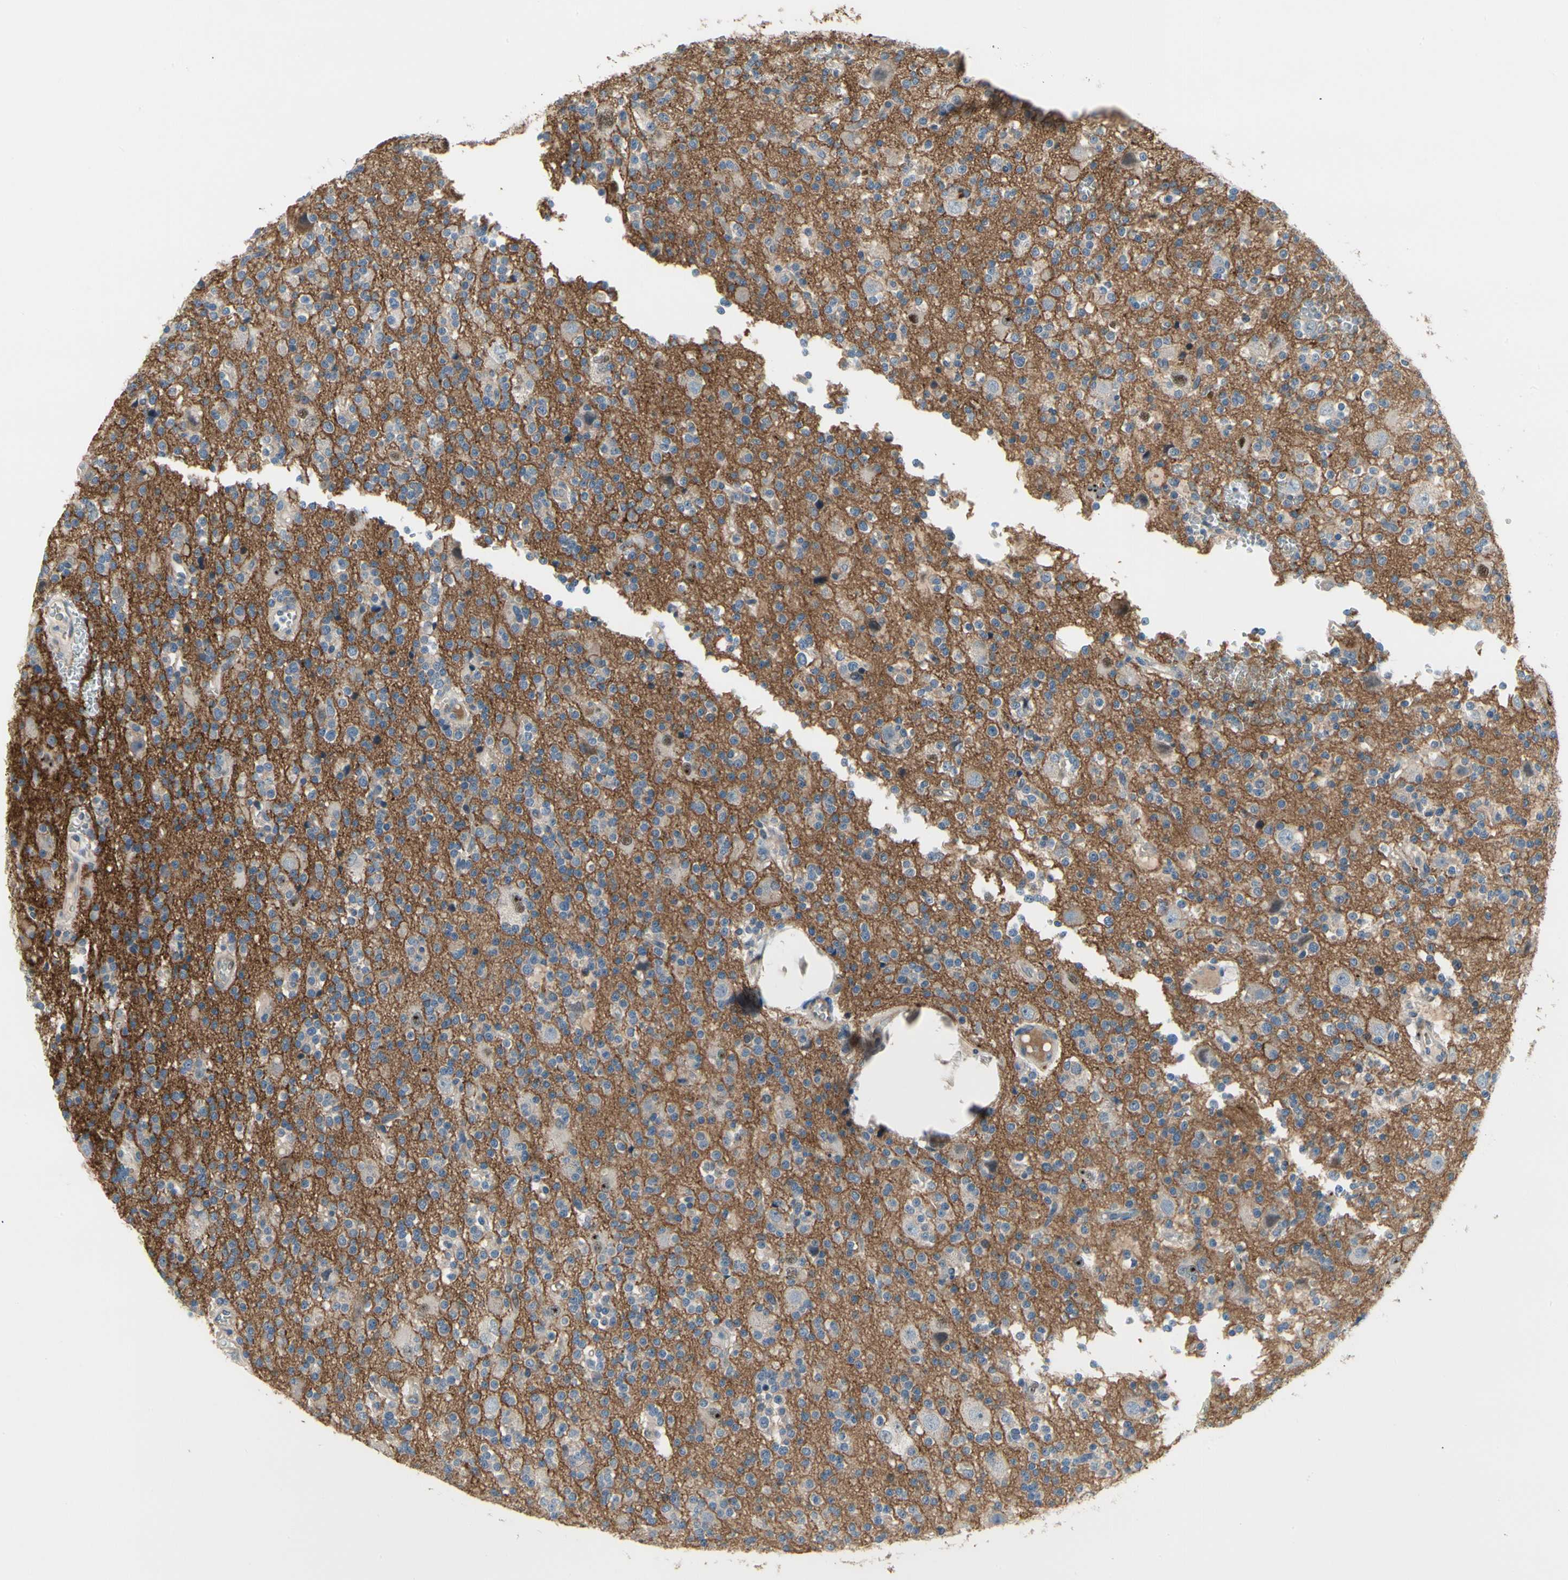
{"staining": {"intensity": "negative", "quantity": "none", "location": "none"}, "tissue": "glioma", "cell_type": "Tumor cells", "image_type": "cancer", "snomed": [{"axis": "morphology", "description": "Glioma, malignant, High grade"}, {"axis": "topography", "description": "Brain"}], "caption": "Malignant glioma (high-grade) was stained to show a protein in brown. There is no significant staining in tumor cells.", "gene": "NFASC", "patient": {"sex": "male", "age": 47}}